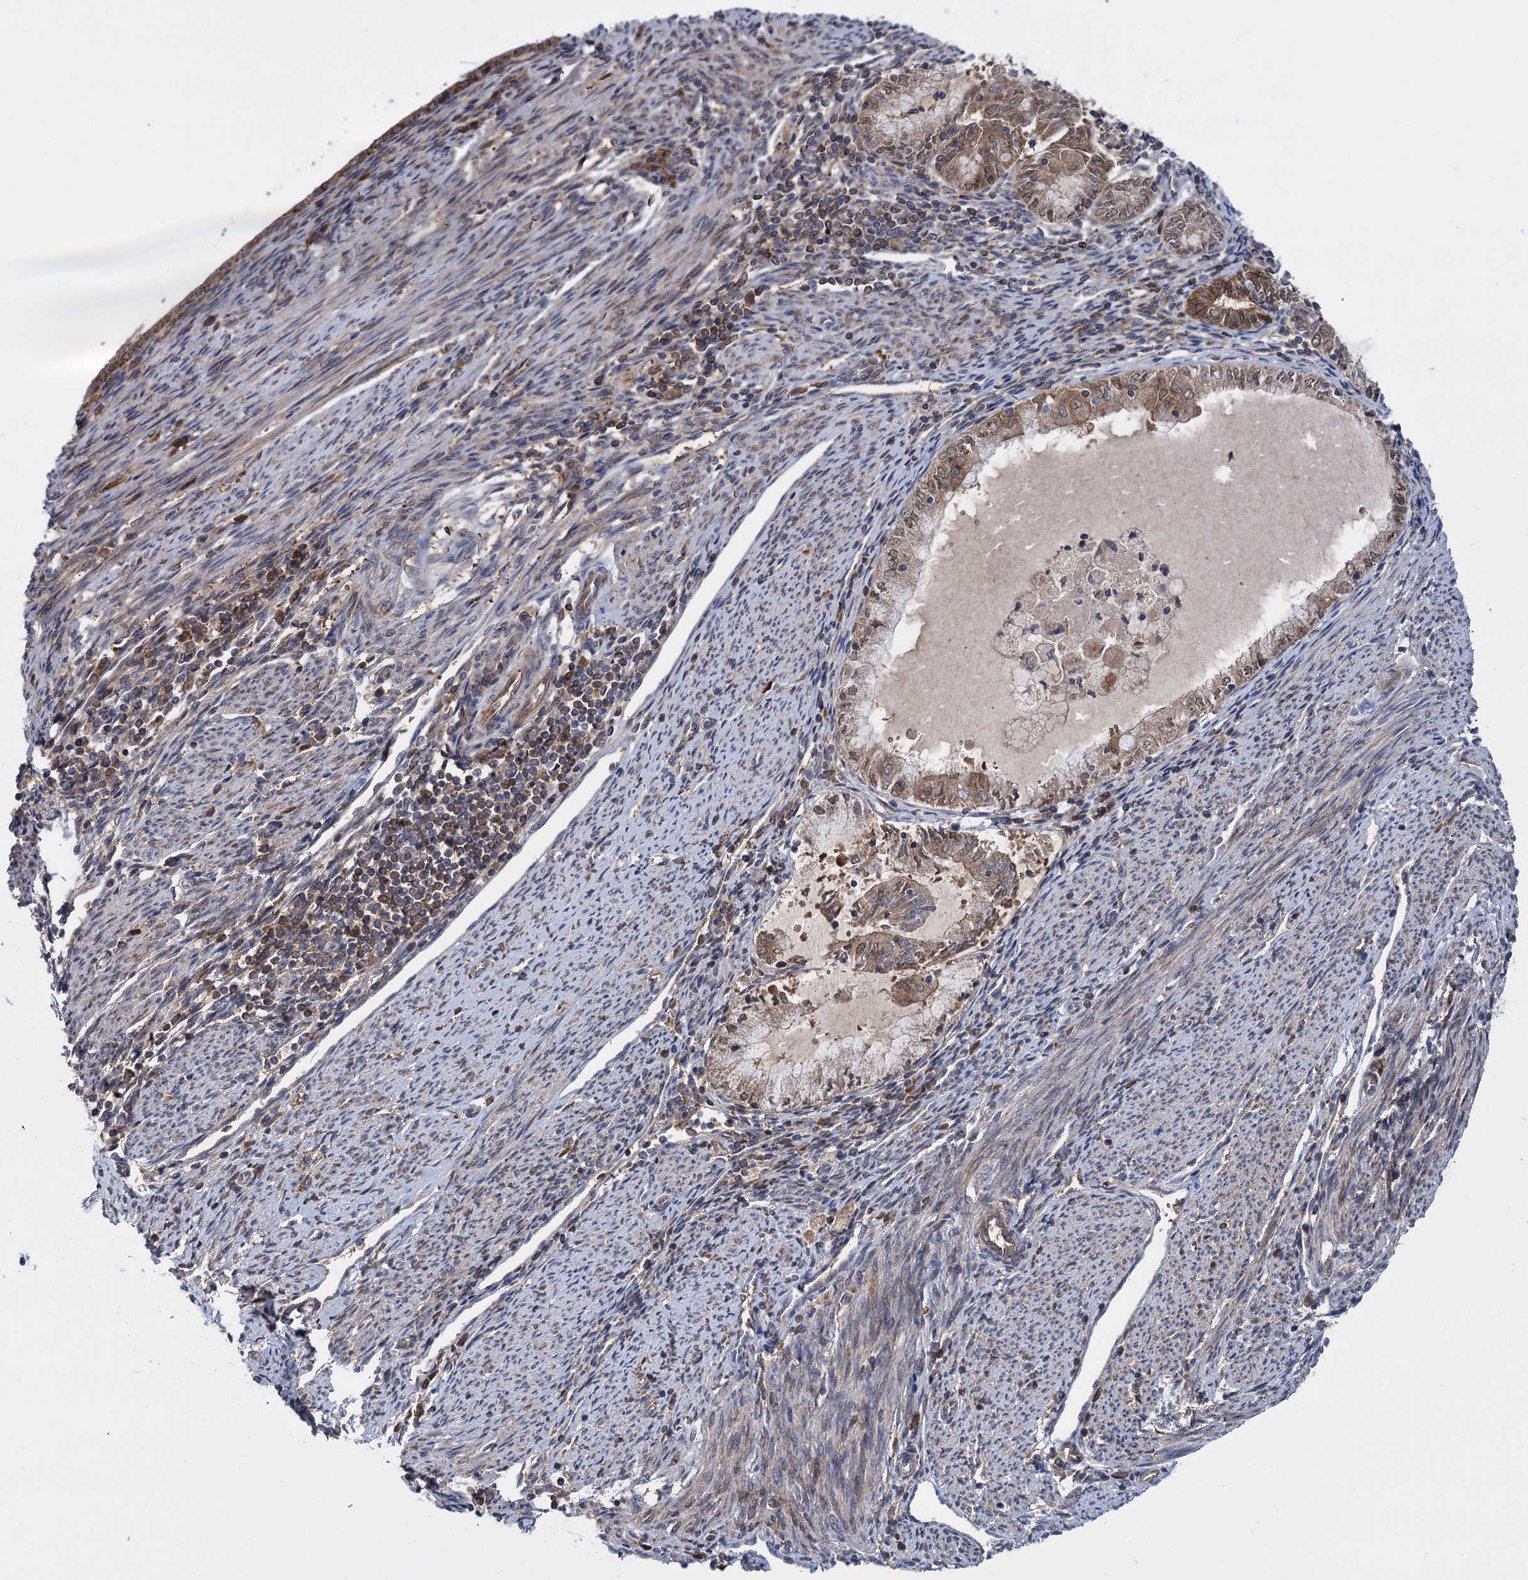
{"staining": {"intensity": "moderate", "quantity": ">75%", "location": "cytoplasmic/membranous"}, "tissue": "endometrial cancer", "cell_type": "Tumor cells", "image_type": "cancer", "snomed": [{"axis": "morphology", "description": "Adenocarcinoma, NOS"}, {"axis": "topography", "description": "Endometrium"}], "caption": "A high-resolution micrograph shows immunohistochemistry (IHC) staining of endometrial cancer, which reveals moderate cytoplasmic/membranous expression in approximately >75% of tumor cells.", "gene": "GLO1", "patient": {"sex": "female", "age": 79}}